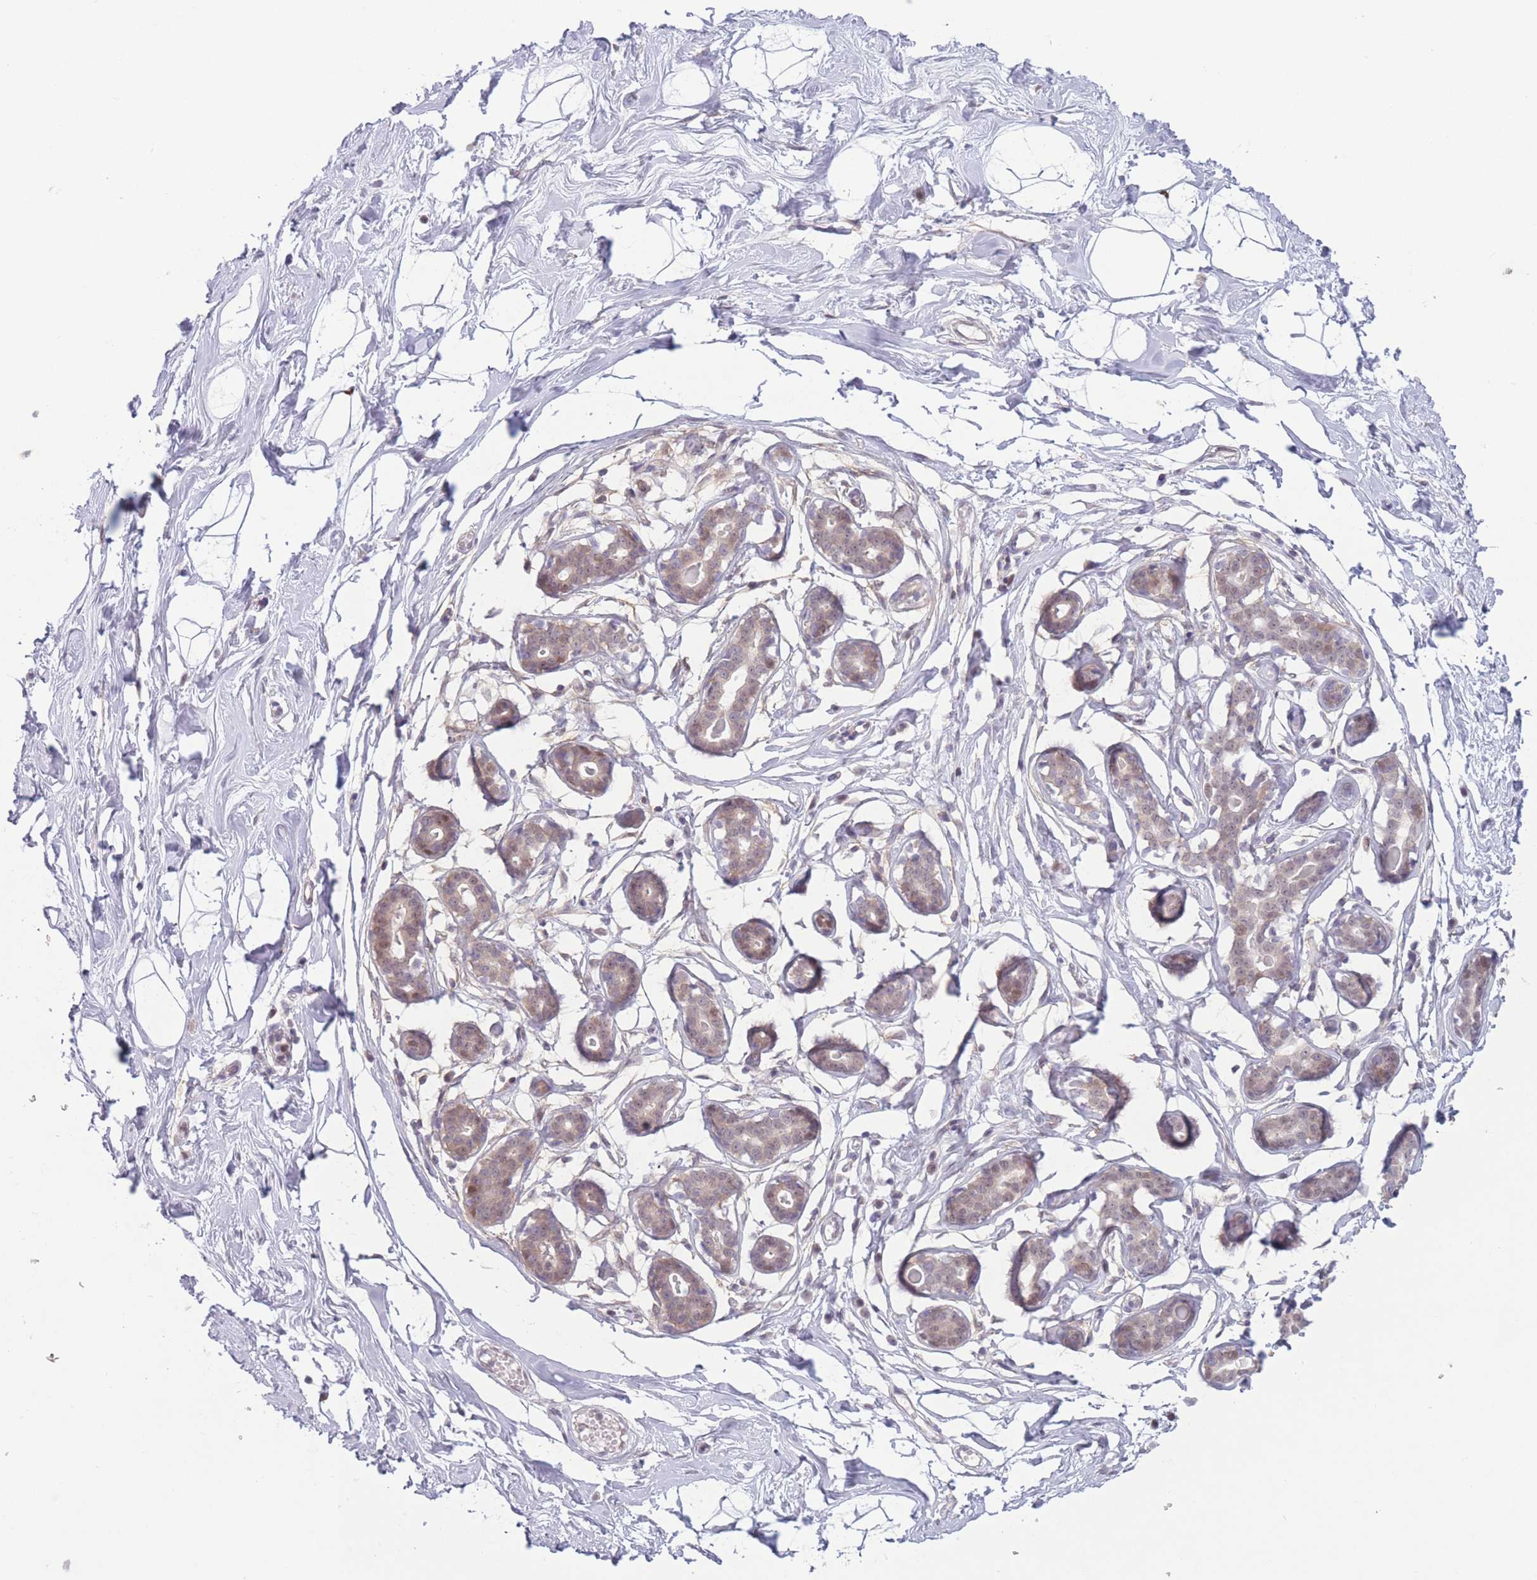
{"staining": {"intensity": "negative", "quantity": "none", "location": "none"}, "tissue": "breast", "cell_type": "Adipocytes", "image_type": "normal", "snomed": [{"axis": "morphology", "description": "Normal tissue, NOS"}, {"axis": "morphology", "description": "Adenoma, NOS"}, {"axis": "topography", "description": "Breast"}], "caption": "Immunohistochemistry image of unremarkable breast: human breast stained with DAB demonstrates no significant protein positivity in adipocytes.", "gene": "ENSG00000267179", "patient": {"sex": "female", "age": 23}}